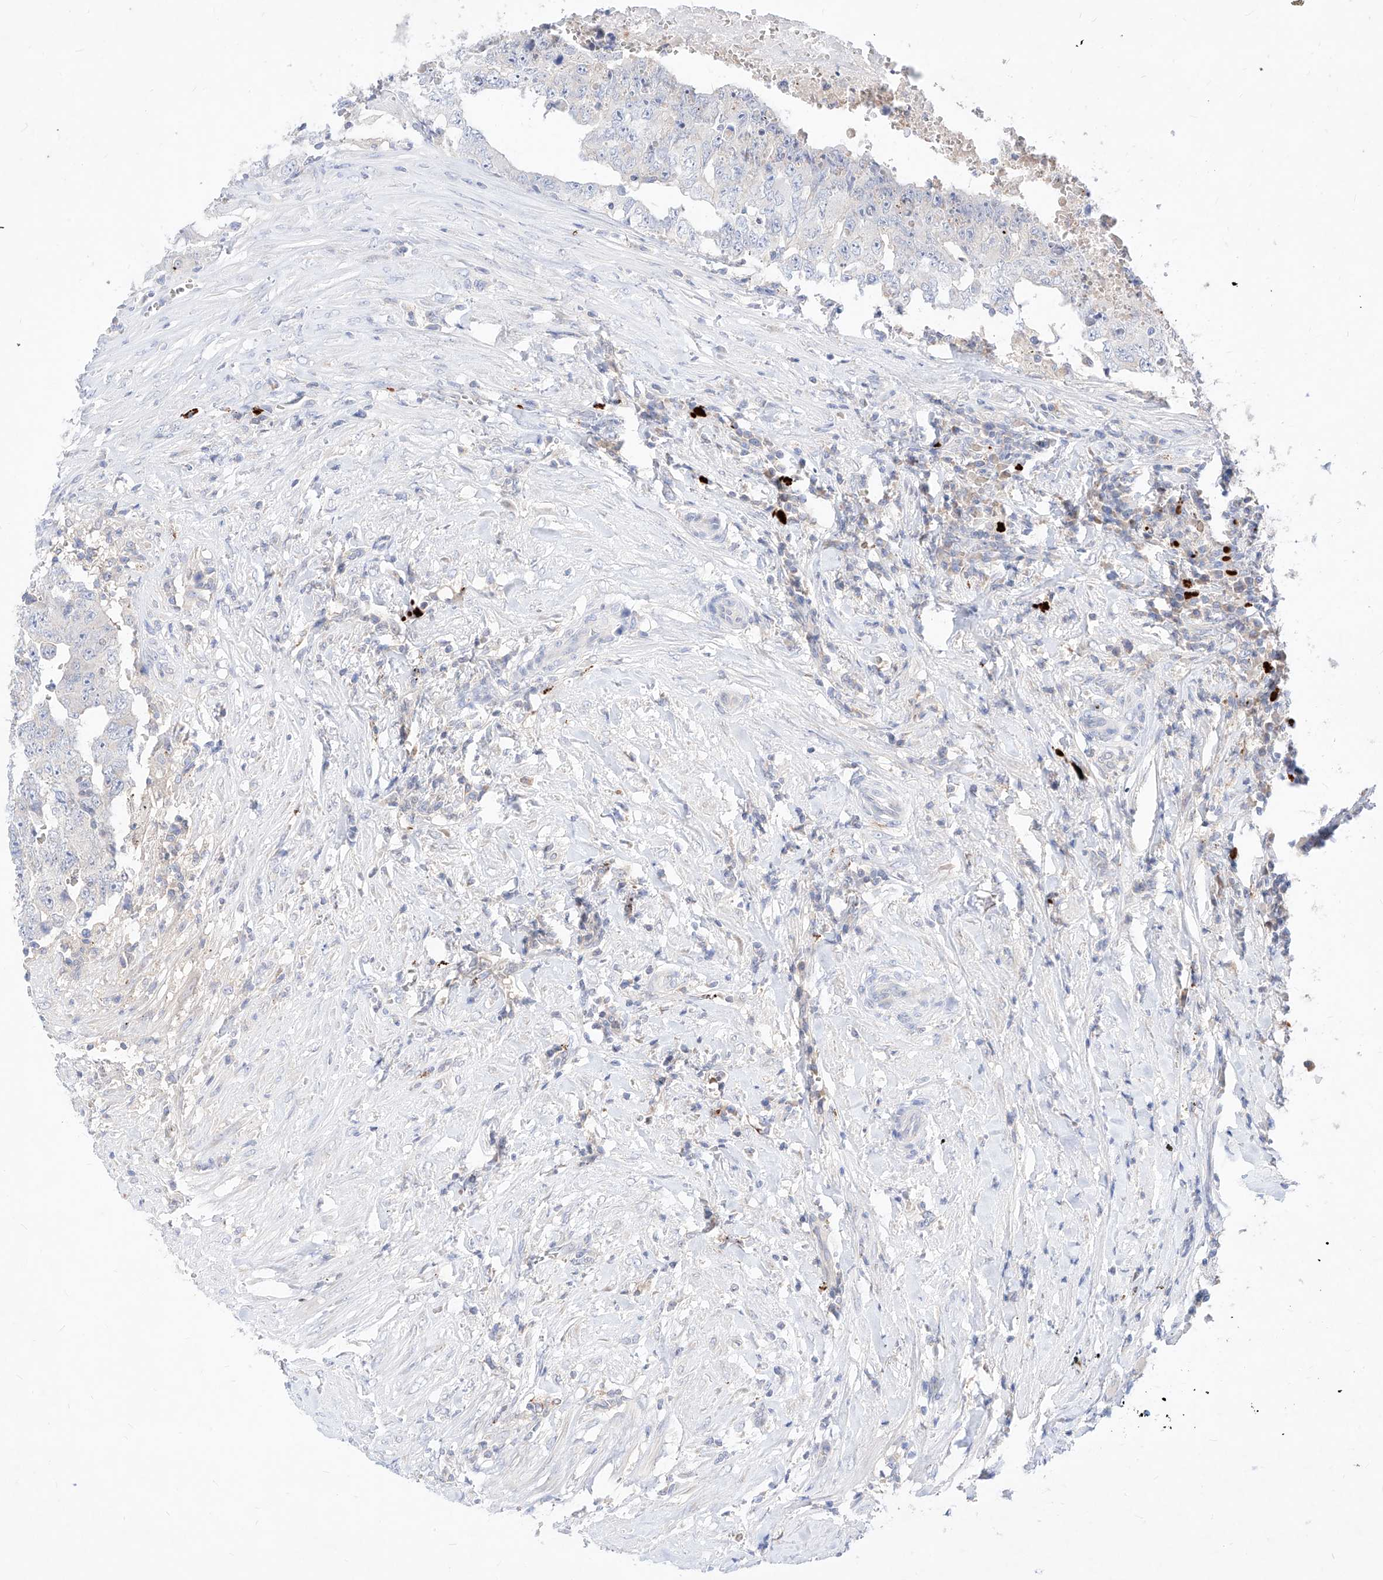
{"staining": {"intensity": "negative", "quantity": "none", "location": "none"}, "tissue": "testis cancer", "cell_type": "Tumor cells", "image_type": "cancer", "snomed": [{"axis": "morphology", "description": "Carcinoma, Embryonal, NOS"}, {"axis": "topography", "description": "Testis"}], "caption": "DAB immunohistochemical staining of testis cancer (embryonal carcinoma) displays no significant positivity in tumor cells. (DAB (3,3'-diaminobenzidine) IHC with hematoxylin counter stain).", "gene": "TSNAX", "patient": {"sex": "male", "age": 26}}